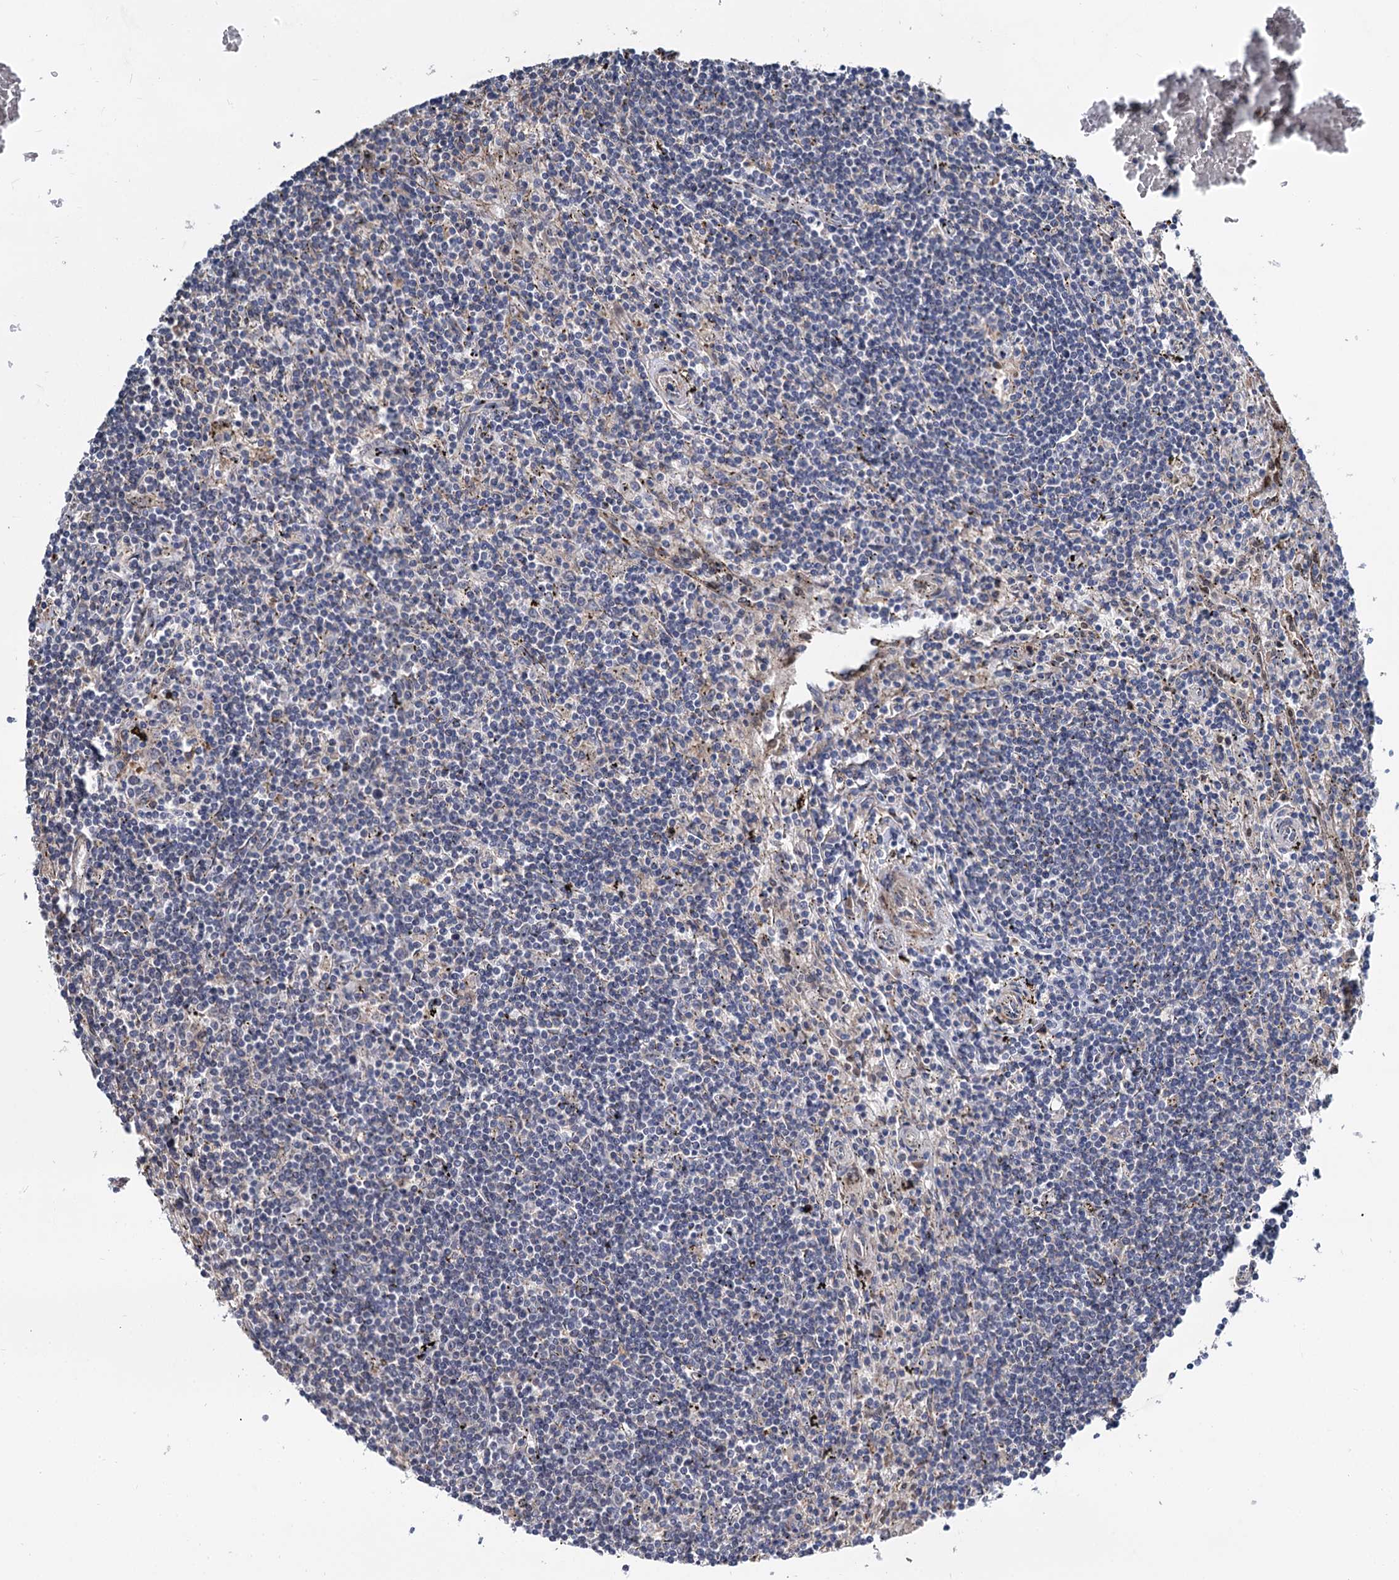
{"staining": {"intensity": "negative", "quantity": "none", "location": "none"}, "tissue": "lymphoma", "cell_type": "Tumor cells", "image_type": "cancer", "snomed": [{"axis": "morphology", "description": "Malignant lymphoma, non-Hodgkin's type, Low grade"}, {"axis": "topography", "description": "Spleen"}], "caption": "A micrograph of lymphoma stained for a protein exhibits no brown staining in tumor cells. Nuclei are stained in blue.", "gene": "ALKBH7", "patient": {"sex": "male", "age": 76}}